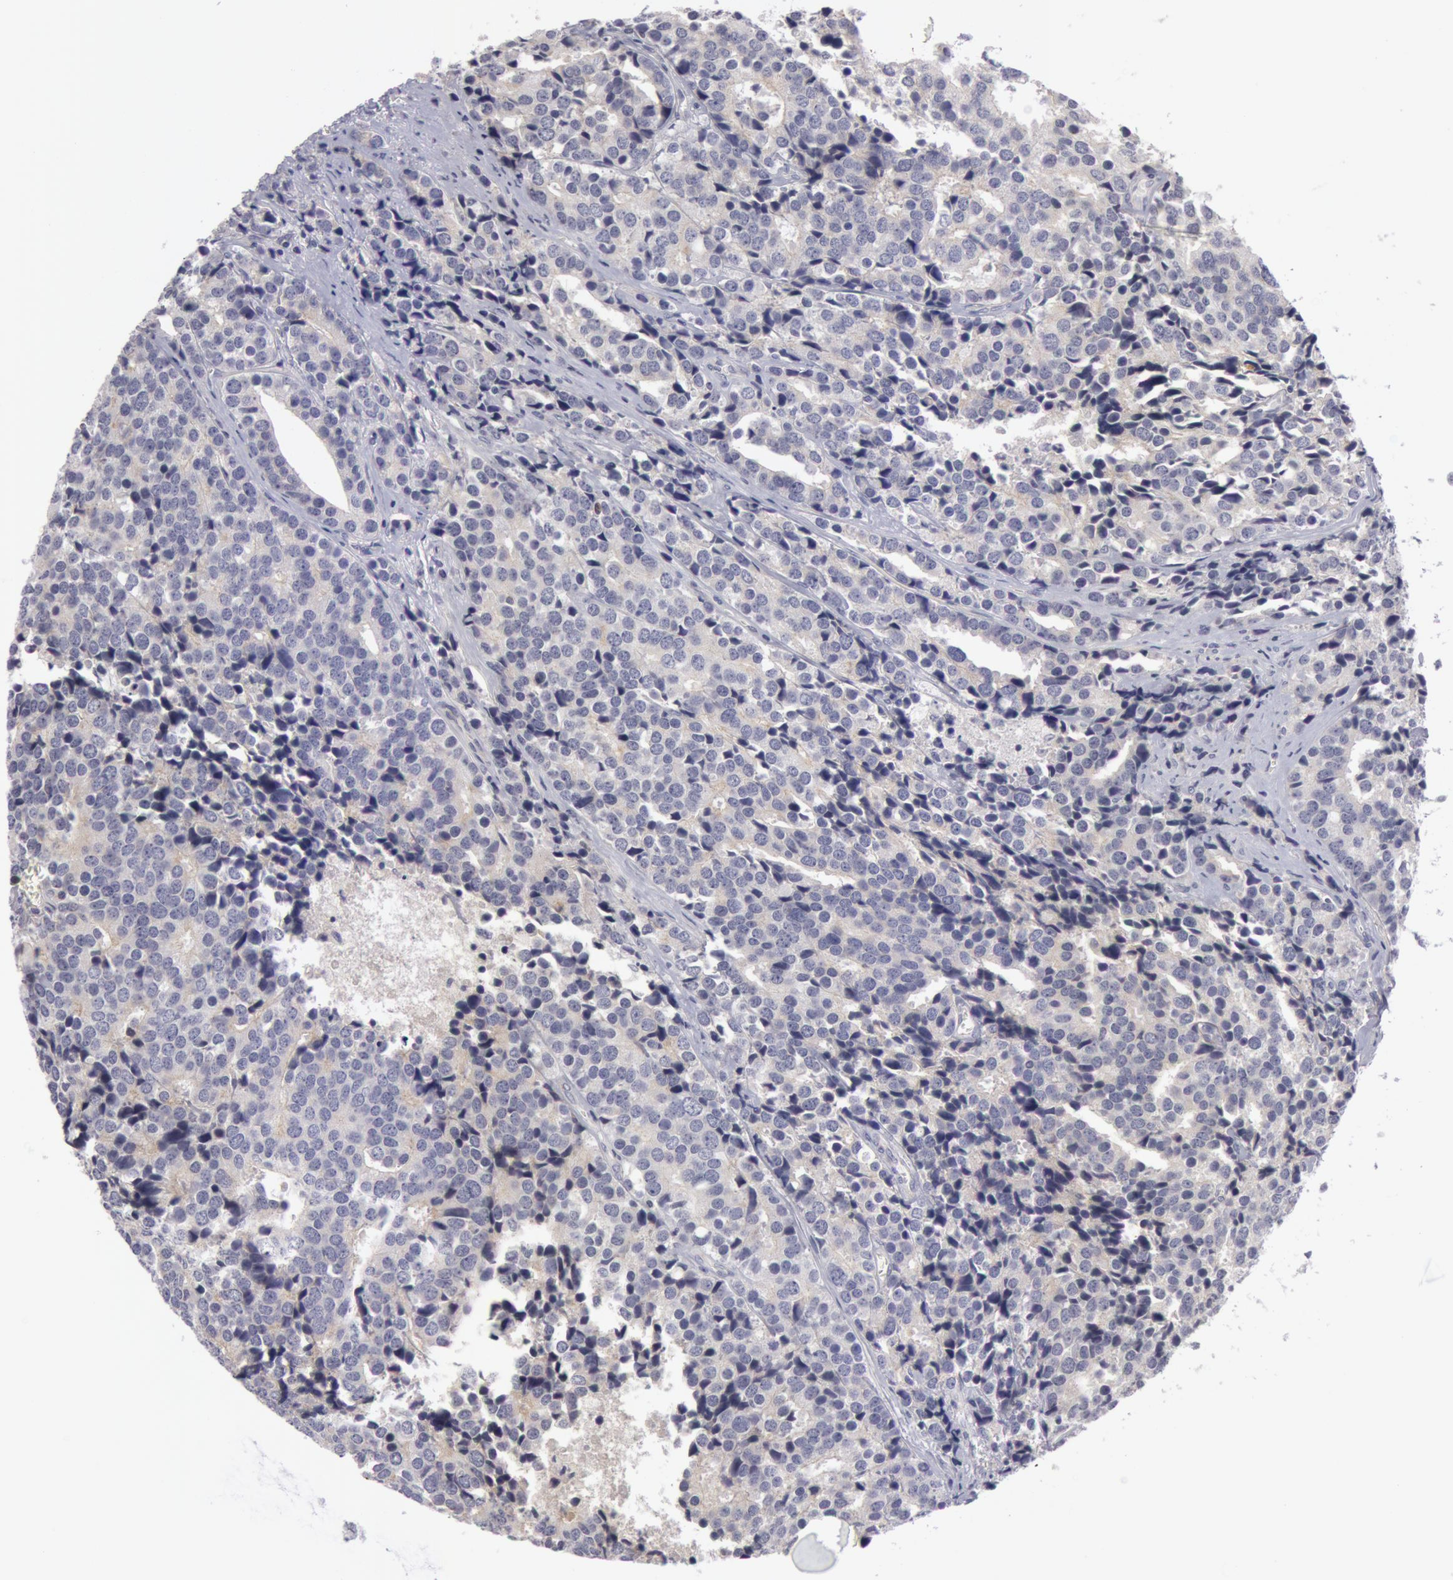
{"staining": {"intensity": "negative", "quantity": "none", "location": "none"}, "tissue": "prostate cancer", "cell_type": "Tumor cells", "image_type": "cancer", "snomed": [{"axis": "morphology", "description": "Adenocarcinoma, High grade"}, {"axis": "topography", "description": "Prostate"}], "caption": "The micrograph demonstrates no staining of tumor cells in prostate cancer (adenocarcinoma (high-grade)).", "gene": "NLGN4X", "patient": {"sex": "male", "age": 71}}